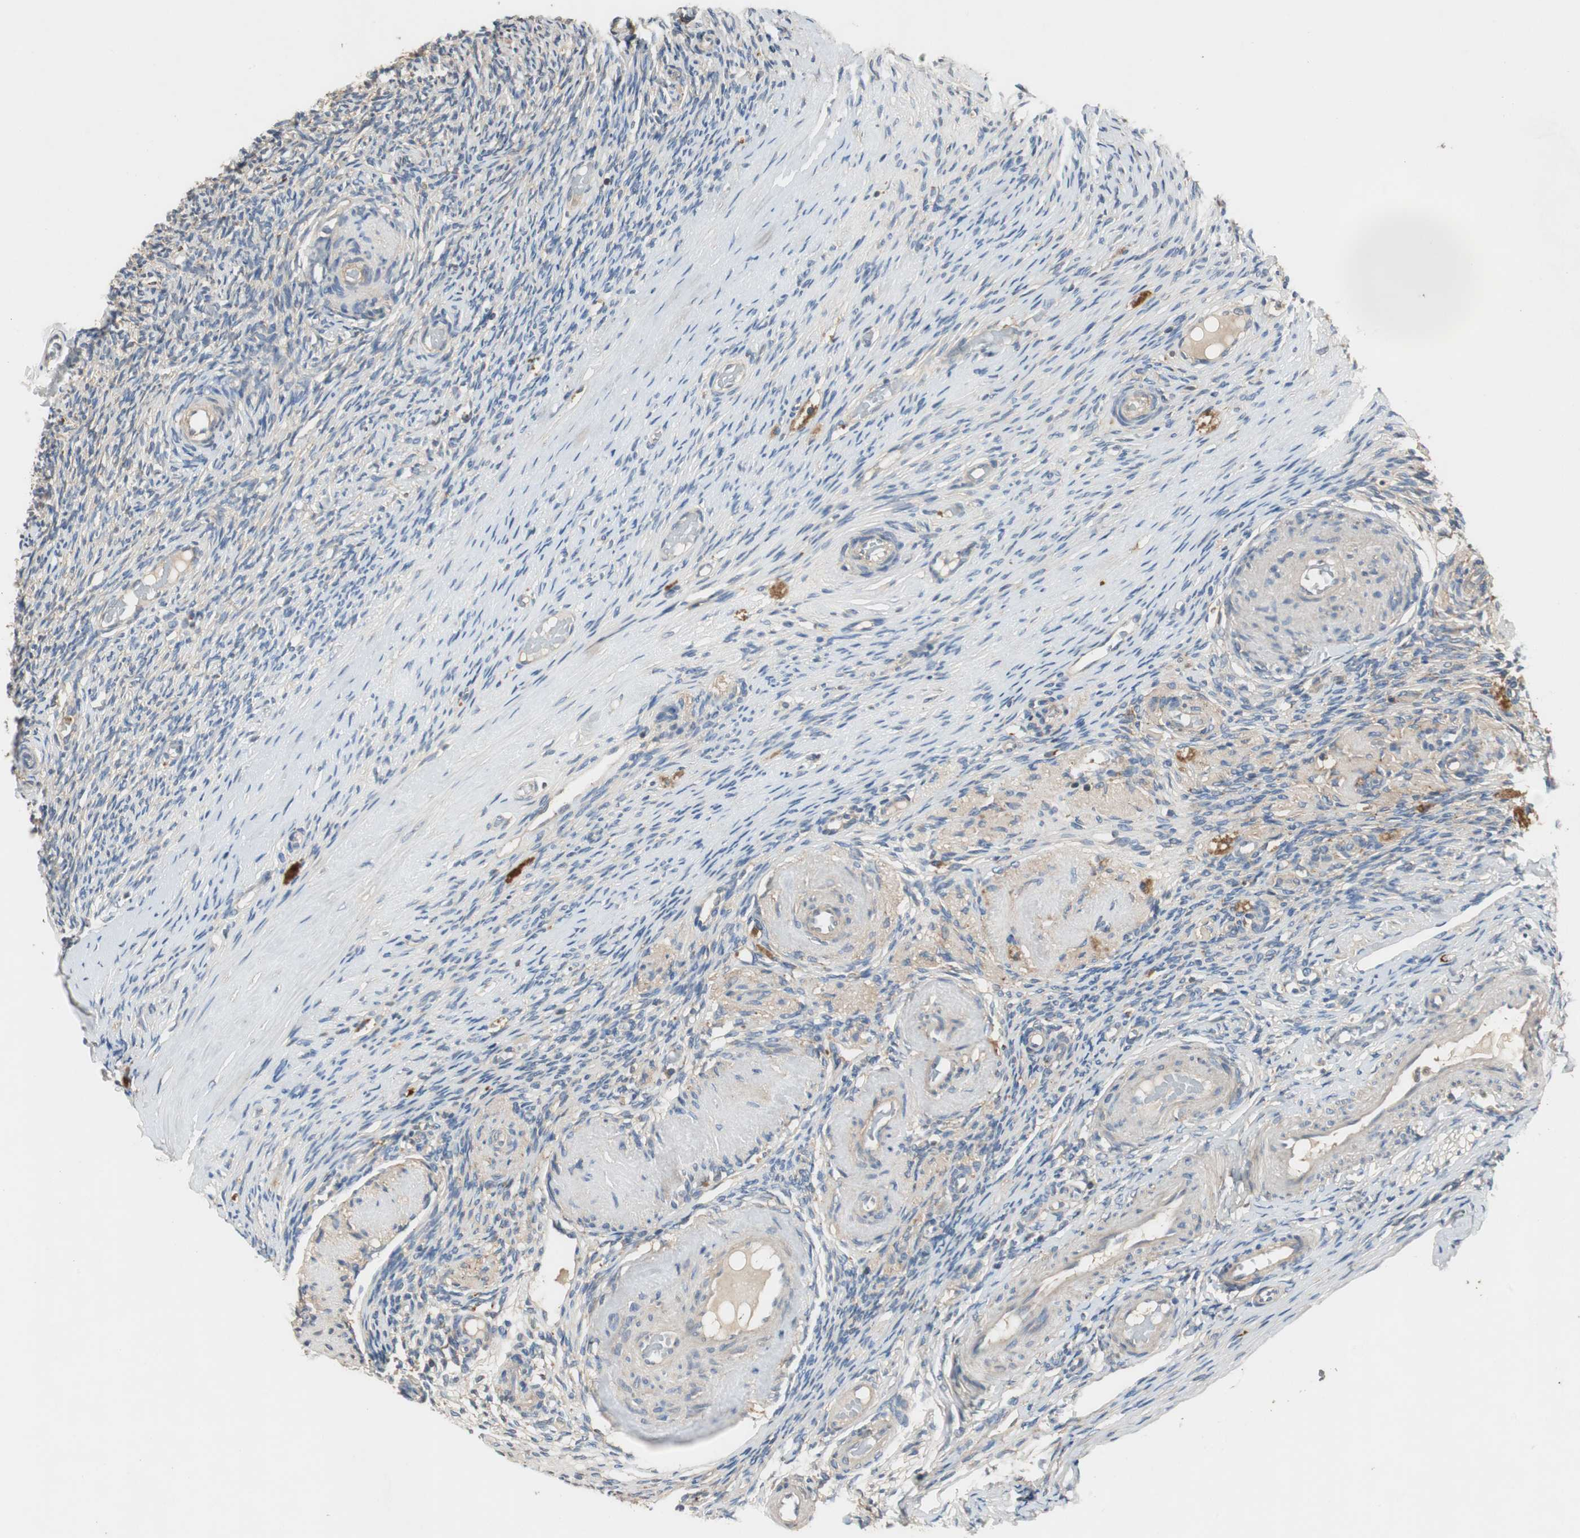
{"staining": {"intensity": "negative", "quantity": "none", "location": "none"}, "tissue": "ovary", "cell_type": "Ovarian stroma cells", "image_type": "normal", "snomed": [{"axis": "morphology", "description": "Normal tissue, NOS"}, {"axis": "topography", "description": "Ovary"}], "caption": "Photomicrograph shows no protein expression in ovarian stroma cells of unremarkable ovary.", "gene": "TNFRSF14", "patient": {"sex": "female", "age": 60}}